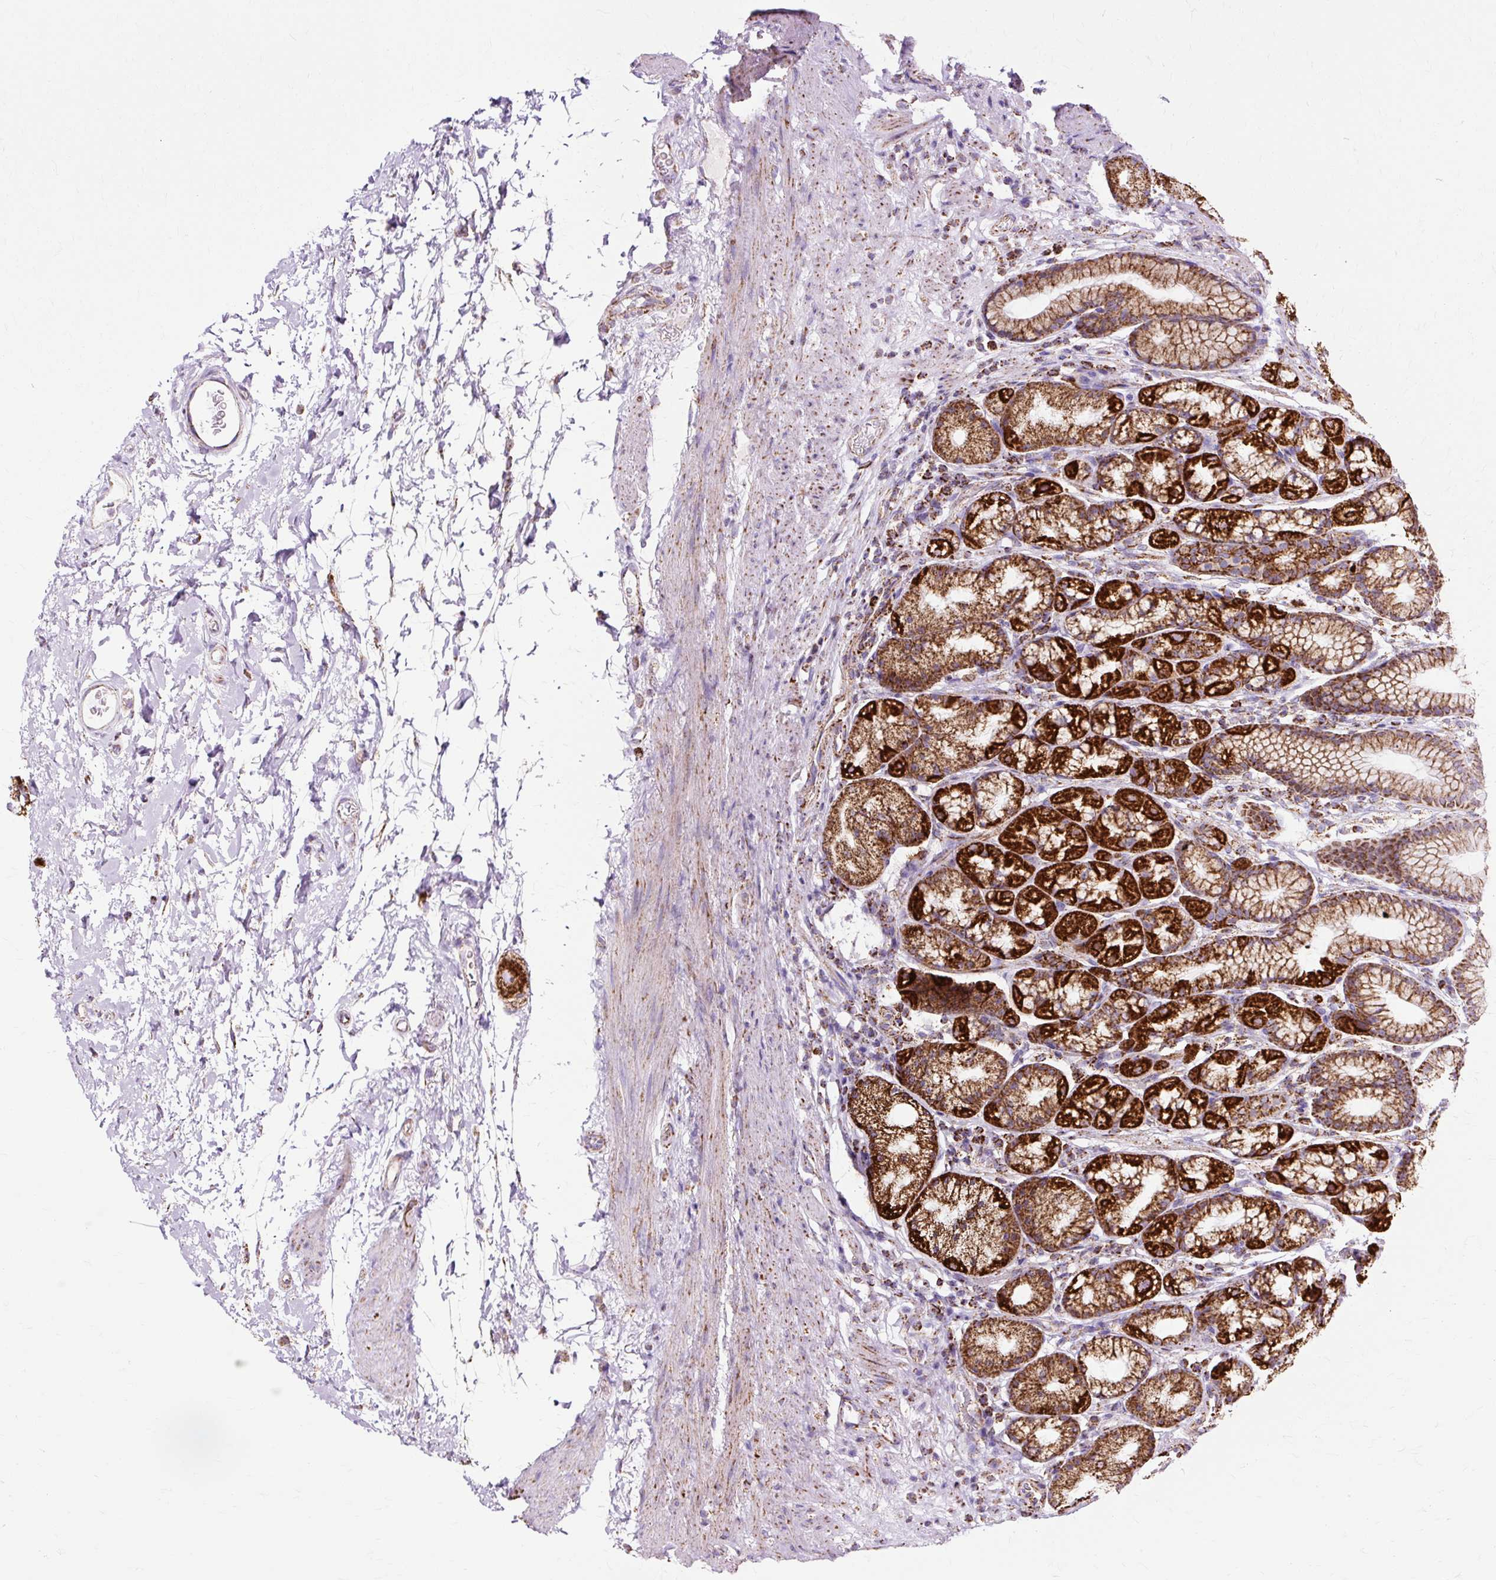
{"staining": {"intensity": "strong", "quantity": ">75%", "location": "cytoplasmic/membranous"}, "tissue": "stomach", "cell_type": "Glandular cells", "image_type": "normal", "snomed": [{"axis": "morphology", "description": "Normal tissue, NOS"}, {"axis": "topography", "description": "Stomach, lower"}], "caption": "DAB (3,3'-diaminobenzidine) immunohistochemical staining of normal human stomach shows strong cytoplasmic/membranous protein staining in about >75% of glandular cells. The protein is shown in brown color, while the nuclei are stained blue.", "gene": "DLAT", "patient": {"sex": "male", "age": 67}}